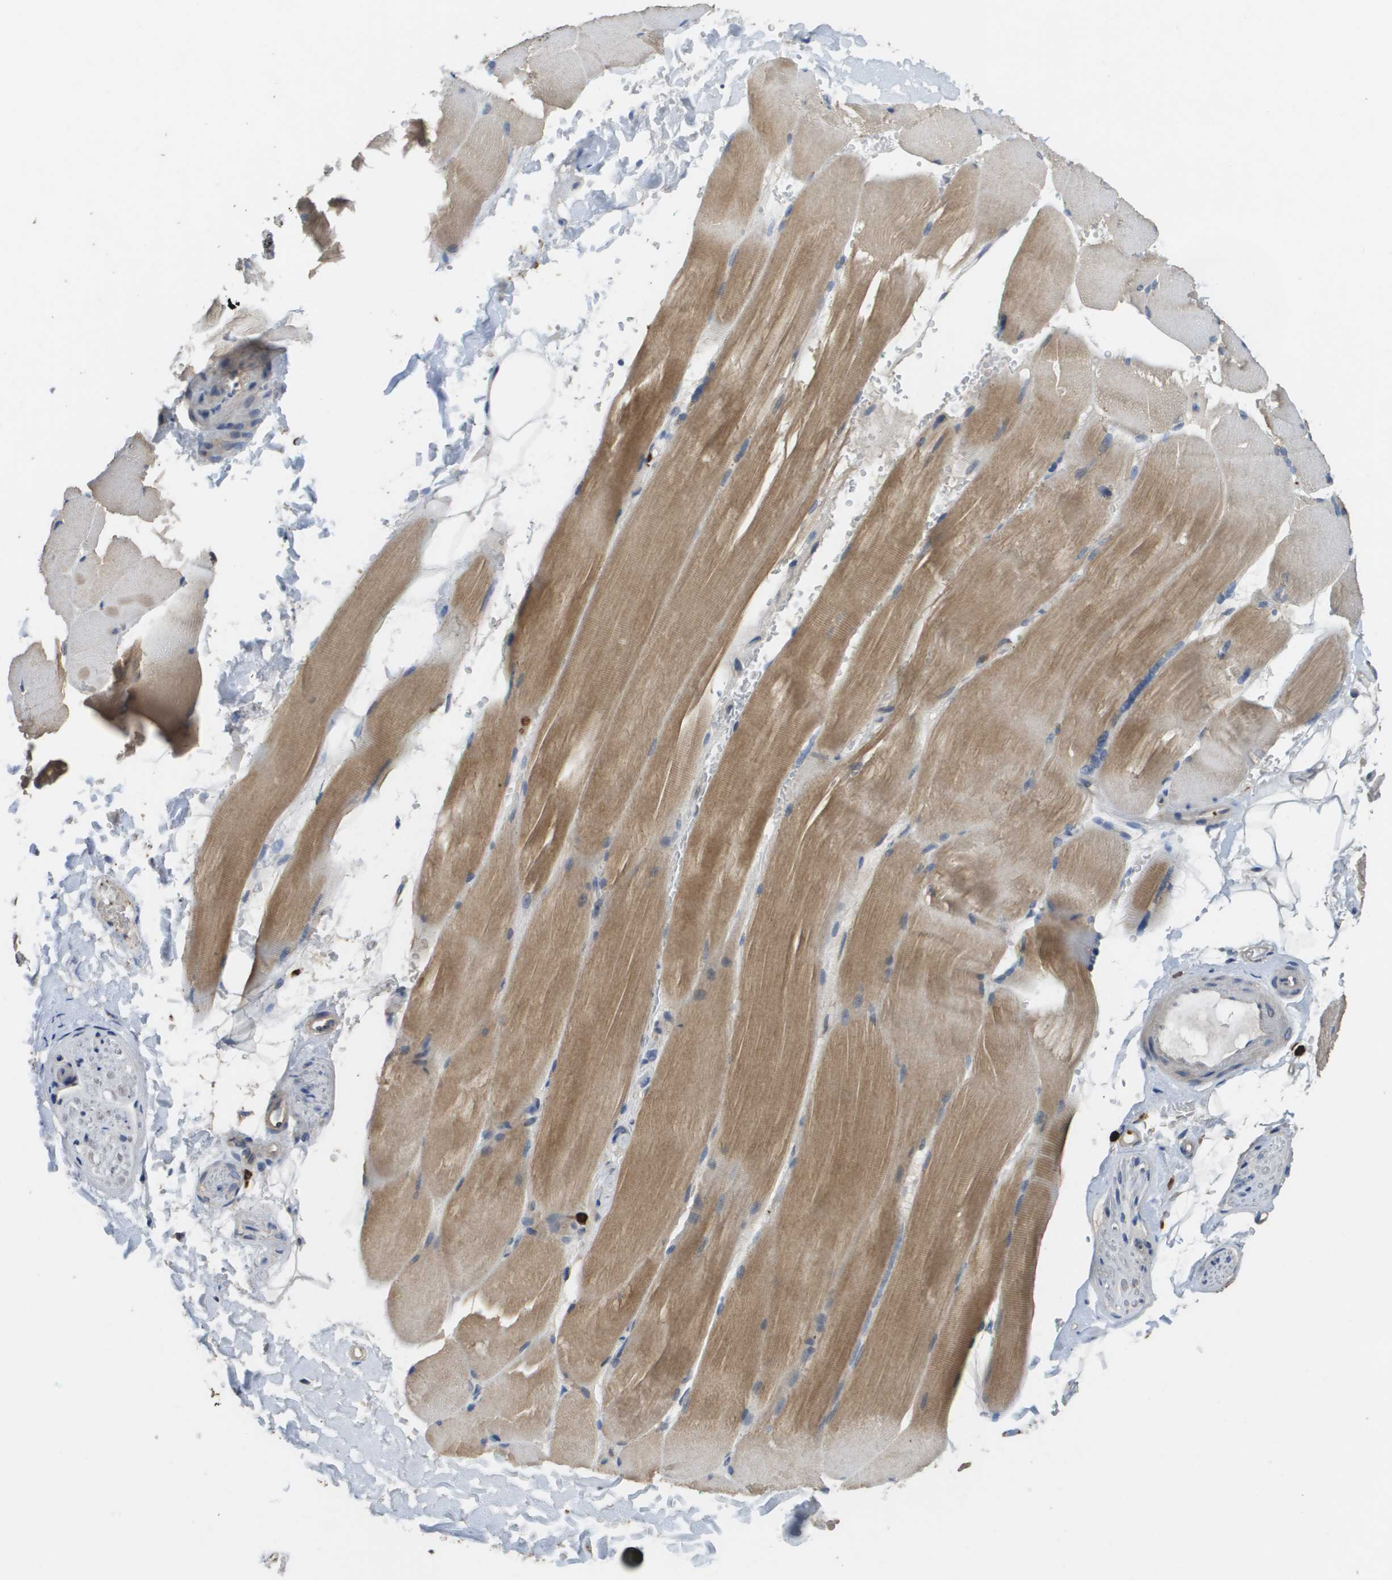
{"staining": {"intensity": "moderate", "quantity": ">75%", "location": "cytoplasmic/membranous"}, "tissue": "skeletal muscle", "cell_type": "Myocytes", "image_type": "normal", "snomed": [{"axis": "morphology", "description": "Normal tissue, NOS"}, {"axis": "topography", "description": "Skin"}, {"axis": "topography", "description": "Skeletal muscle"}], "caption": "Protein staining displays moderate cytoplasmic/membranous positivity in about >75% of myocytes in normal skeletal muscle.", "gene": "RAB27B", "patient": {"sex": "male", "age": 83}}